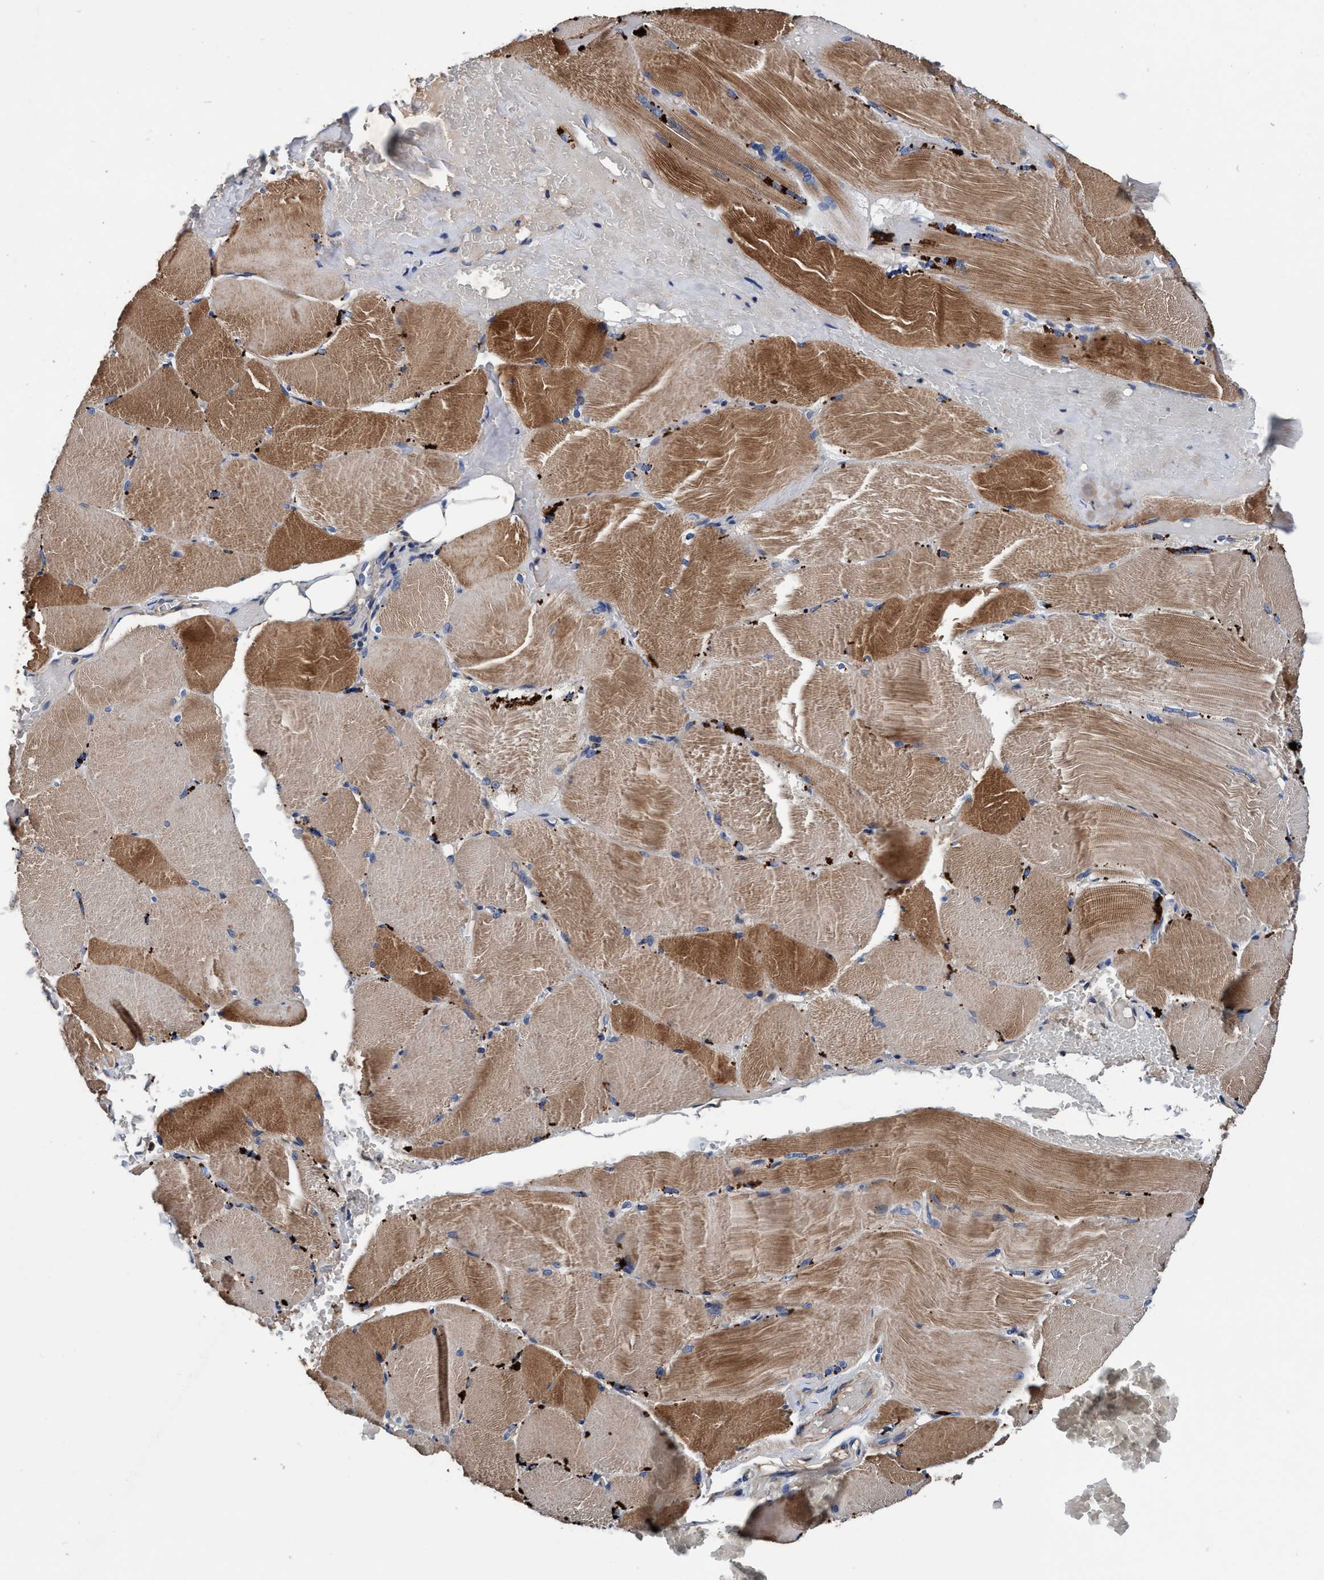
{"staining": {"intensity": "moderate", "quantity": ">75%", "location": "cytoplasmic/membranous"}, "tissue": "skeletal muscle", "cell_type": "Myocytes", "image_type": "normal", "snomed": [{"axis": "morphology", "description": "Normal tissue, NOS"}, {"axis": "topography", "description": "Skin"}, {"axis": "topography", "description": "Skeletal muscle"}], "caption": "Immunohistochemical staining of benign human skeletal muscle exhibits >75% levels of moderate cytoplasmic/membranous protein expression in about >75% of myocytes. Using DAB (brown) and hematoxylin (blue) stains, captured at high magnification using brightfield microscopy.", "gene": "RNF208", "patient": {"sex": "male", "age": 83}}